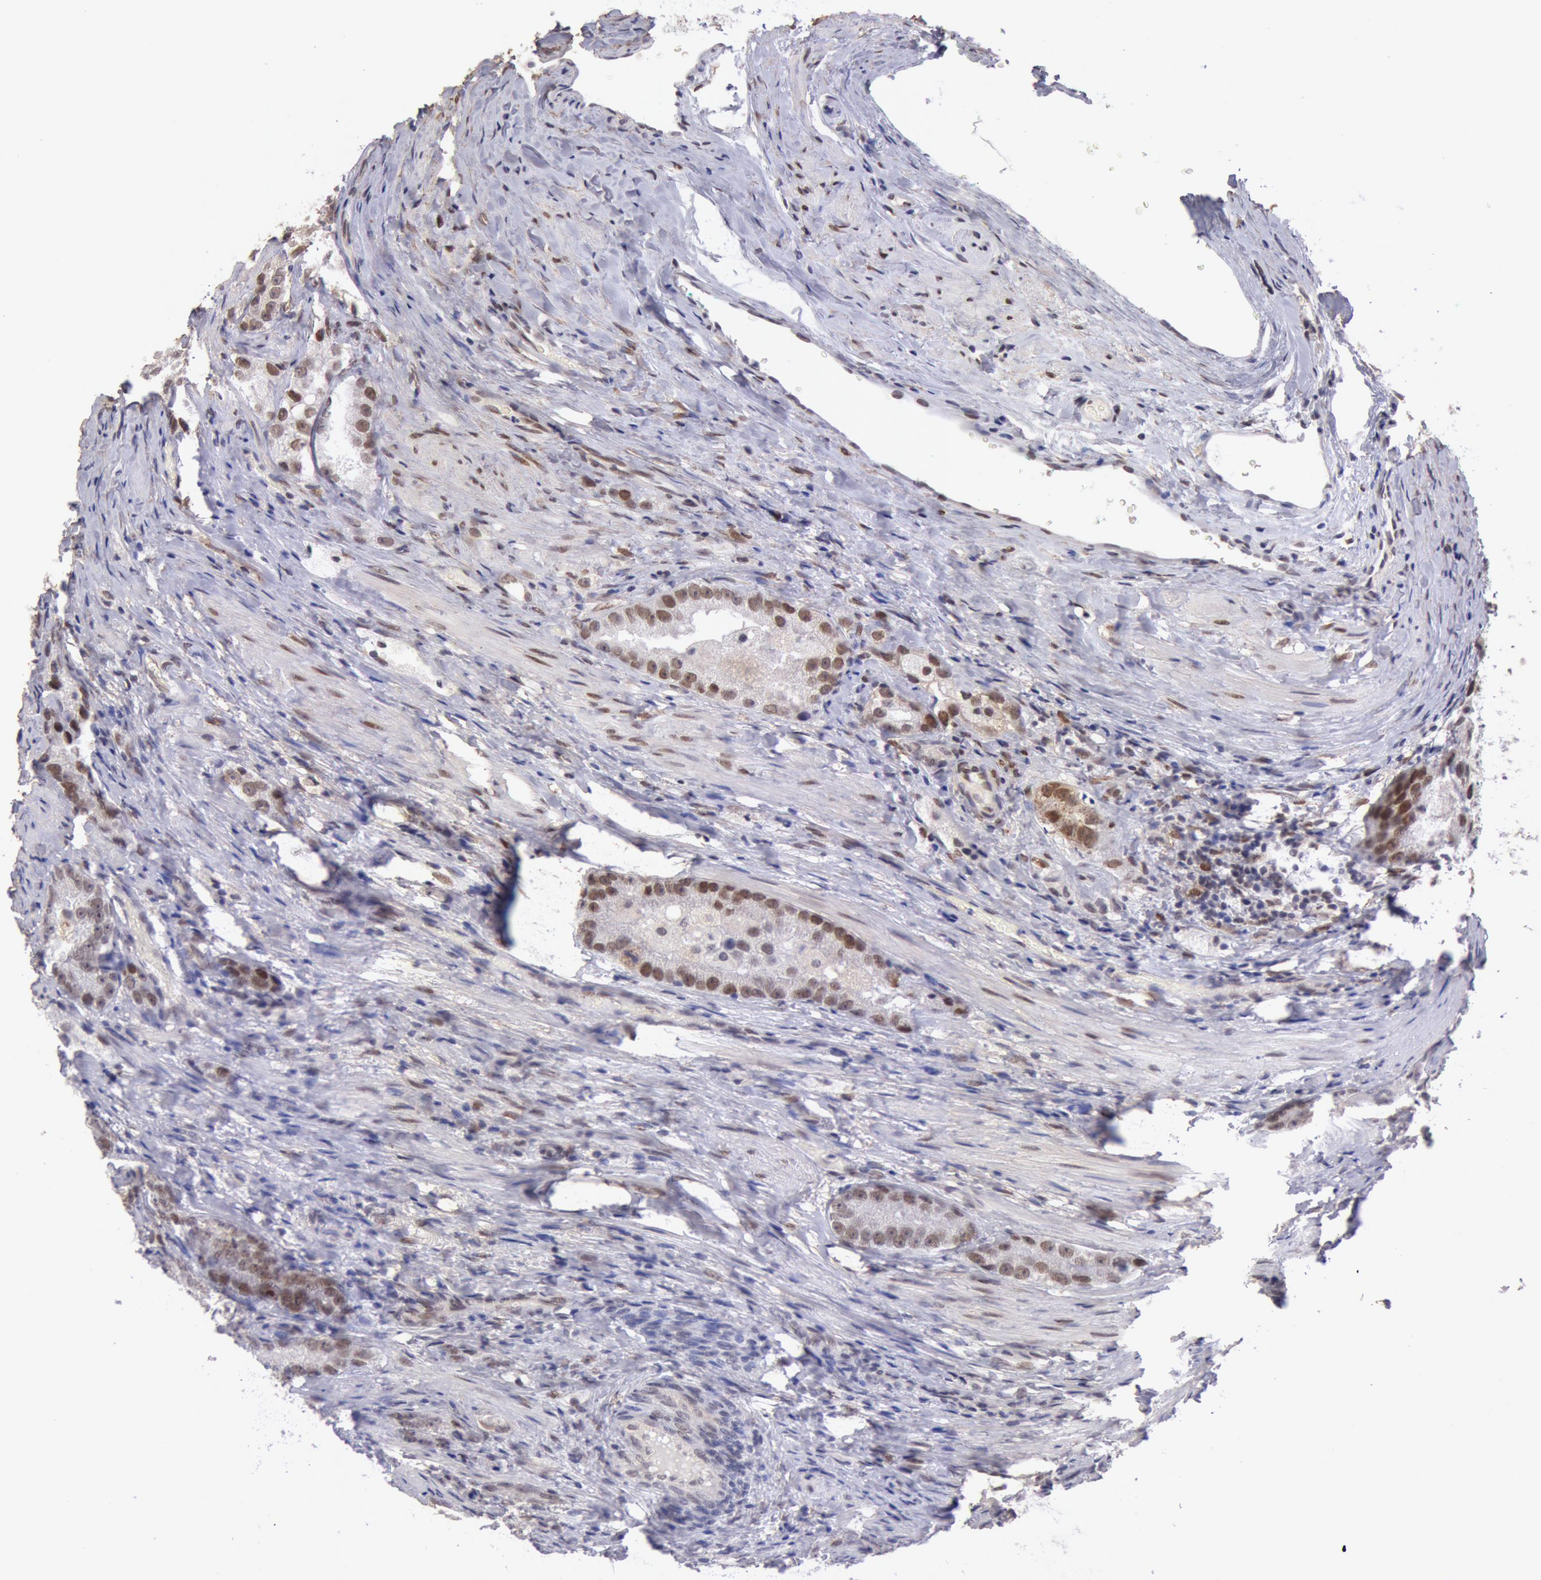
{"staining": {"intensity": "weak", "quantity": ">75%", "location": "nuclear"}, "tissue": "prostate cancer", "cell_type": "Tumor cells", "image_type": "cancer", "snomed": [{"axis": "morphology", "description": "Adenocarcinoma, High grade"}, {"axis": "topography", "description": "Prostate"}], "caption": "This photomicrograph demonstrates IHC staining of human prostate cancer (adenocarcinoma (high-grade)), with low weak nuclear positivity in about >75% of tumor cells.", "gene": "CDKN2B", "patient": {"sex": "male", "age": 63}}